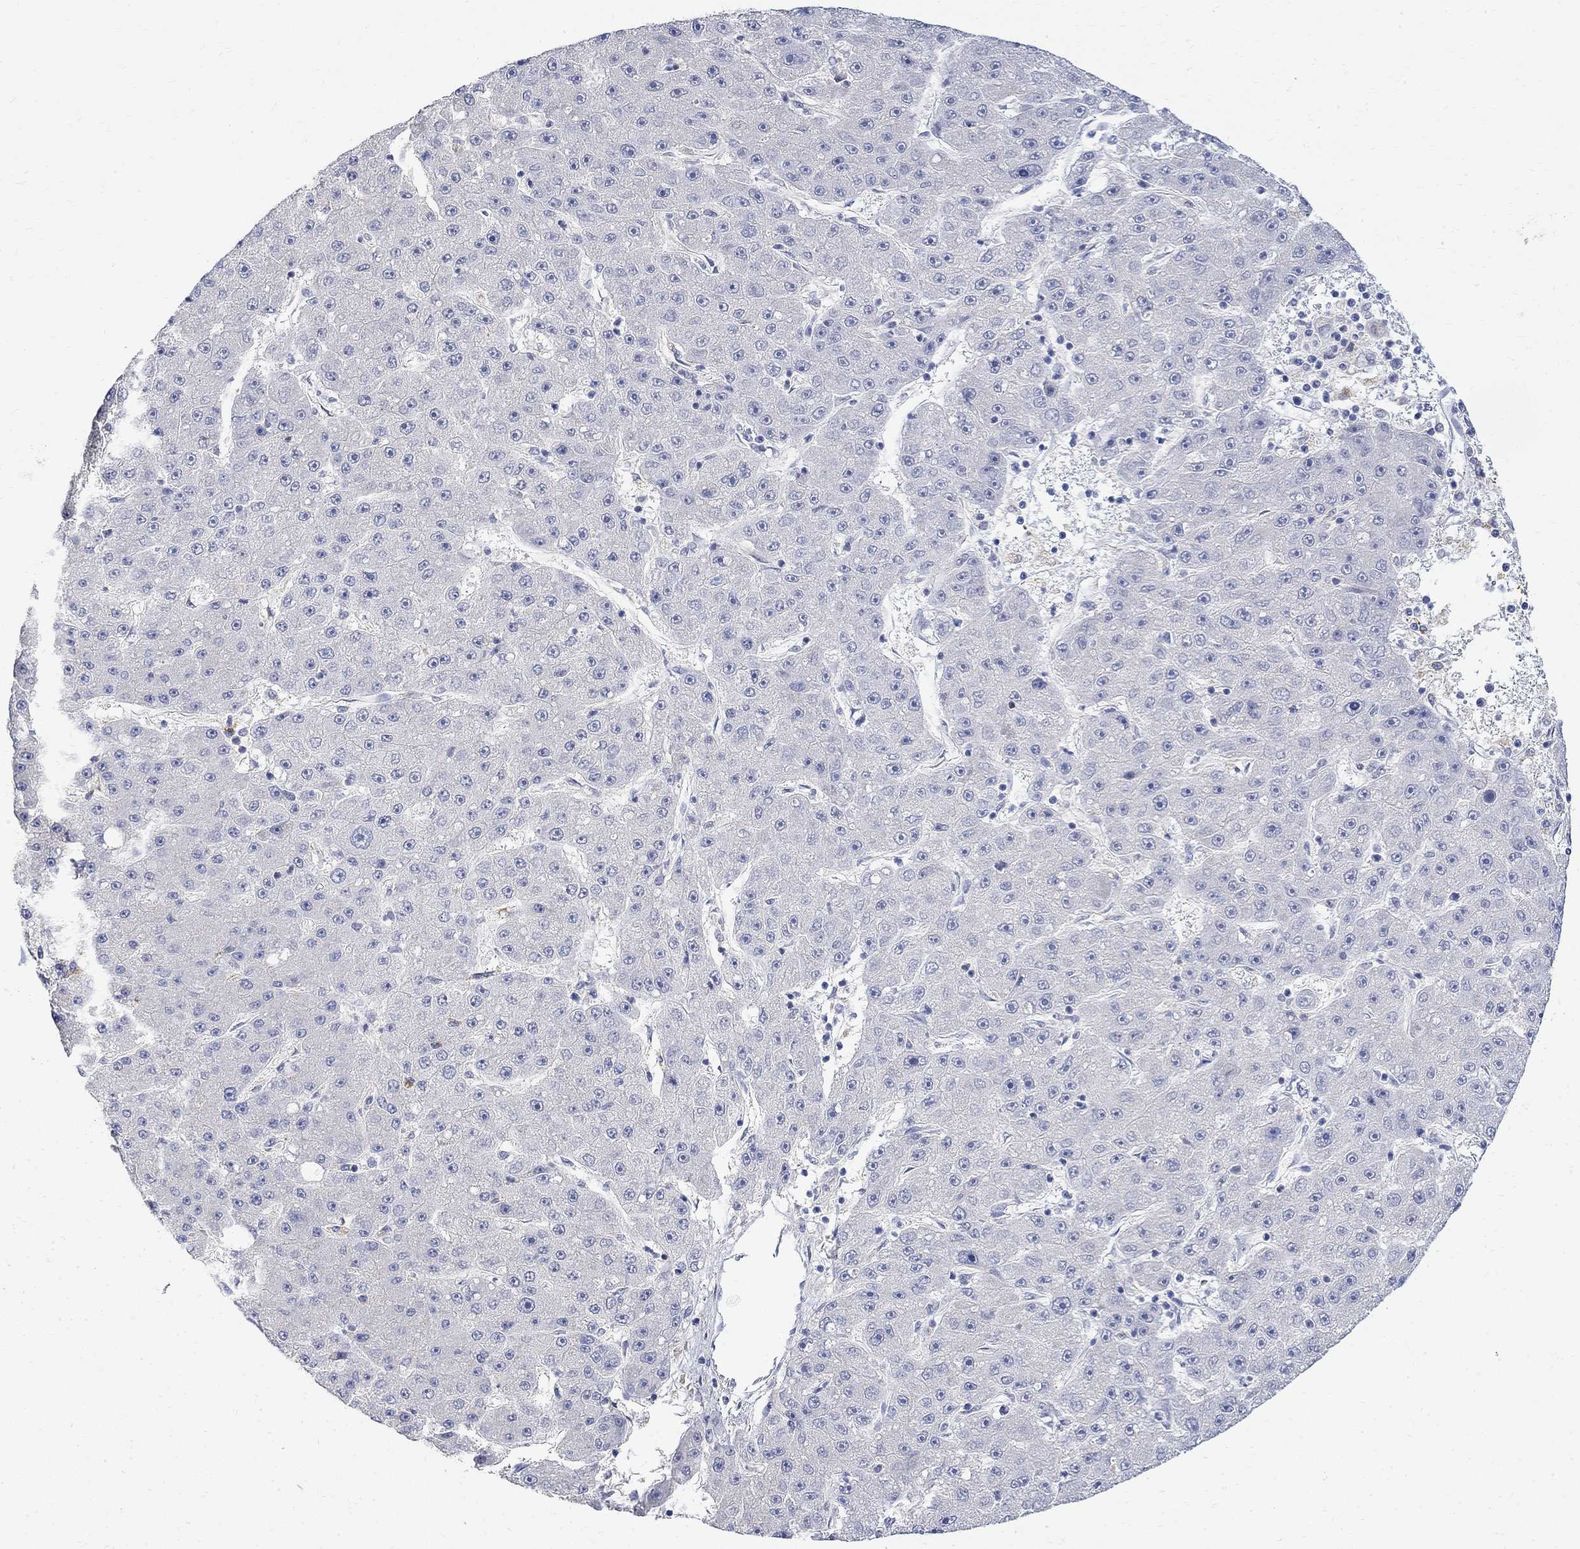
{"staining": {"intensity": "negative", "quantity": "none", "location": "none"}, "tissue": "liver cancer", "cell_type": "Tumor cells", "image_type": "cancer", "snomed": [{"axis": "morphology", "description": "Carcinoma, Hepatocellular, NOS"}, {"axis": "topography", "description": "Liver"}], "caption": "Immunohistochemical staining of human liver cancer (hepatocellular carcinoma) reveals no significant positivity in tumor cells.", "gene": "FNDC5", "patient": {"sex": "male", "age": 67}}